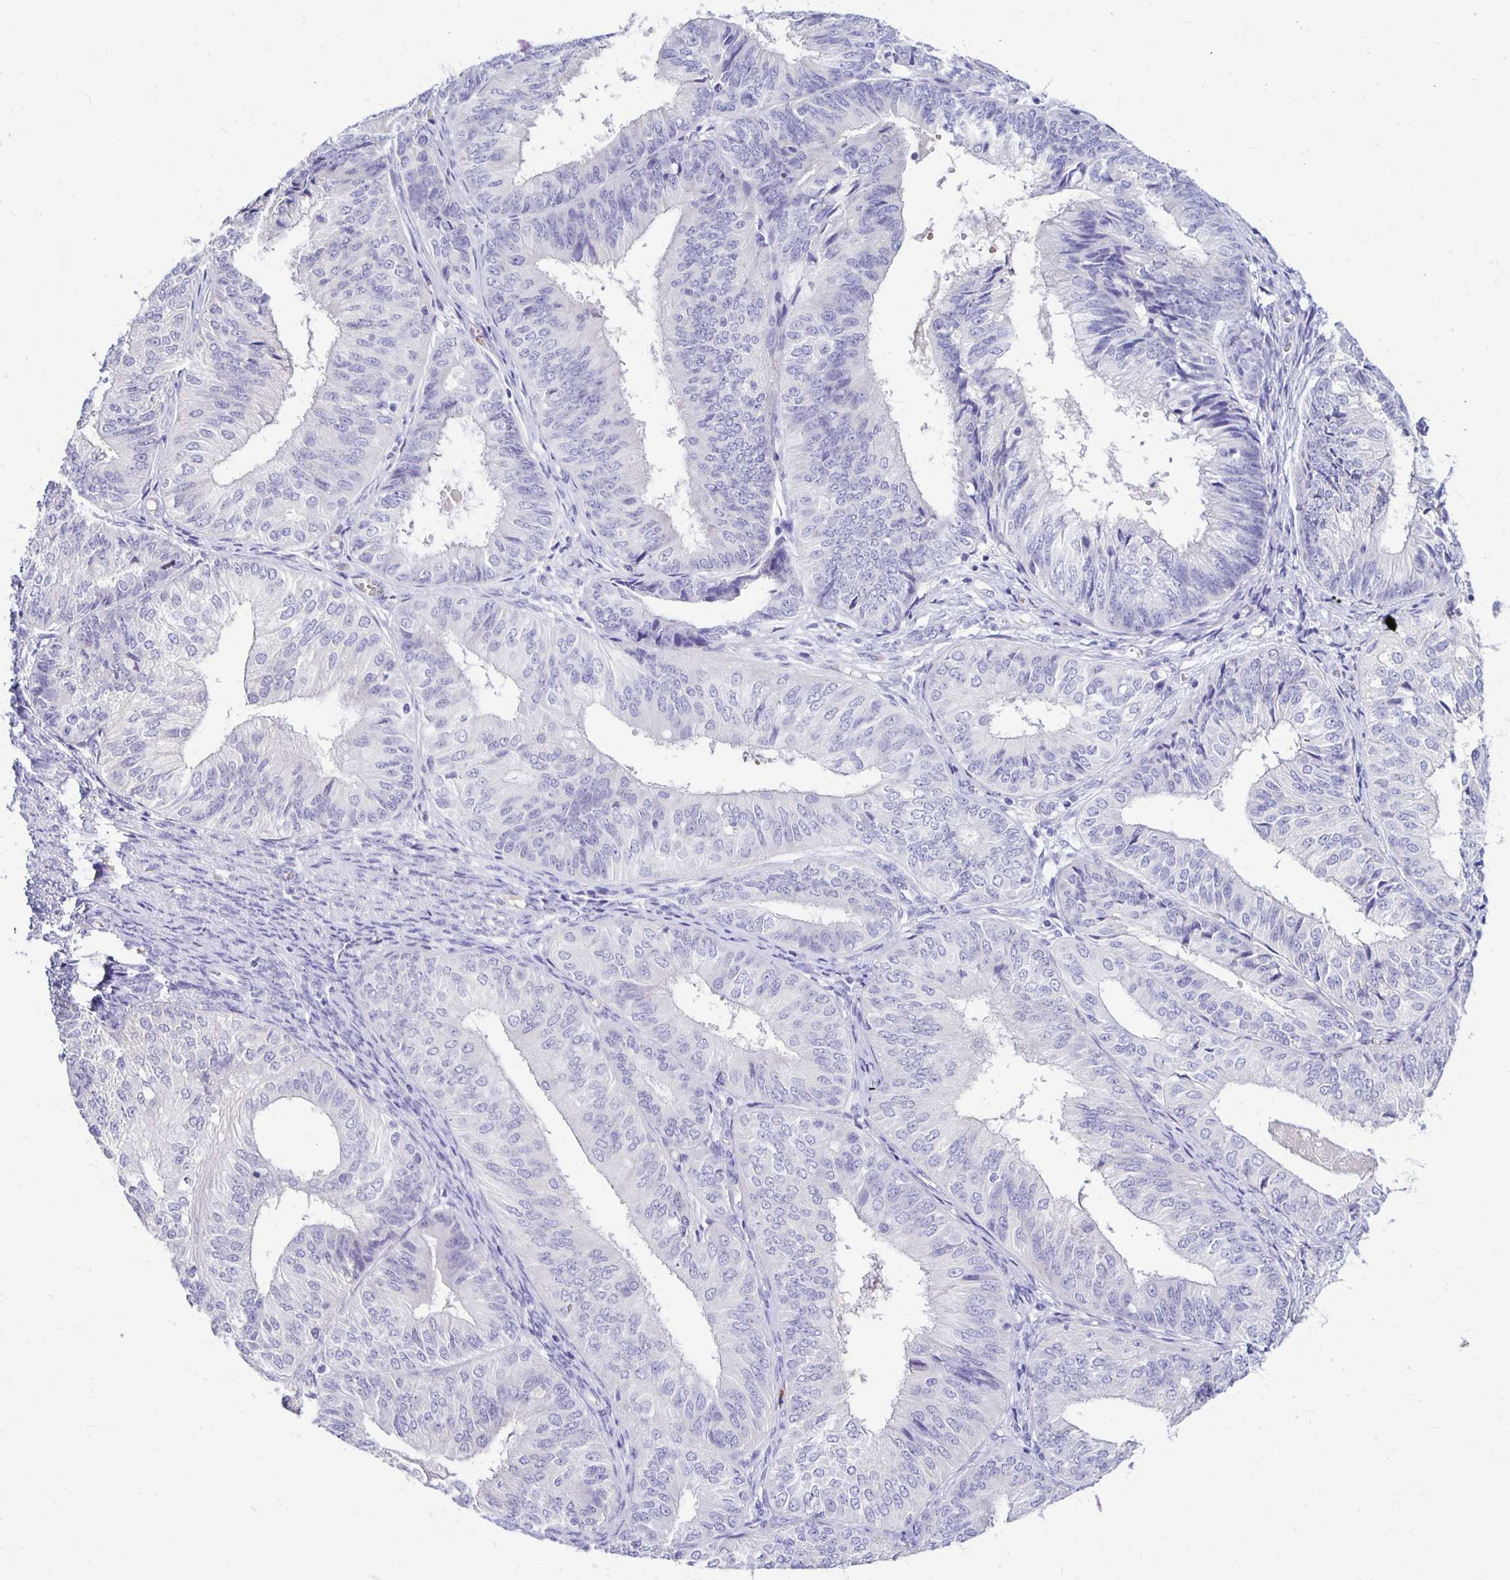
{"staining": {"intensity": "negative", "quantity": "none", "location": "none"}, "tissue": "endometrial cancer", "cell_type": "Tumor cells", "image_type": "cancer", "snomed": [{"axis": "morphology", "description": "Adenocarcinoma, NOS"}, {"axis": "topography", "description": "Endometrium"}], "caption": "Immunohistochemistry of endometrial cancer shows no staining in tumor cells.", "gene": "FNTB", "patient": {"sex": "female", "age": 58}}